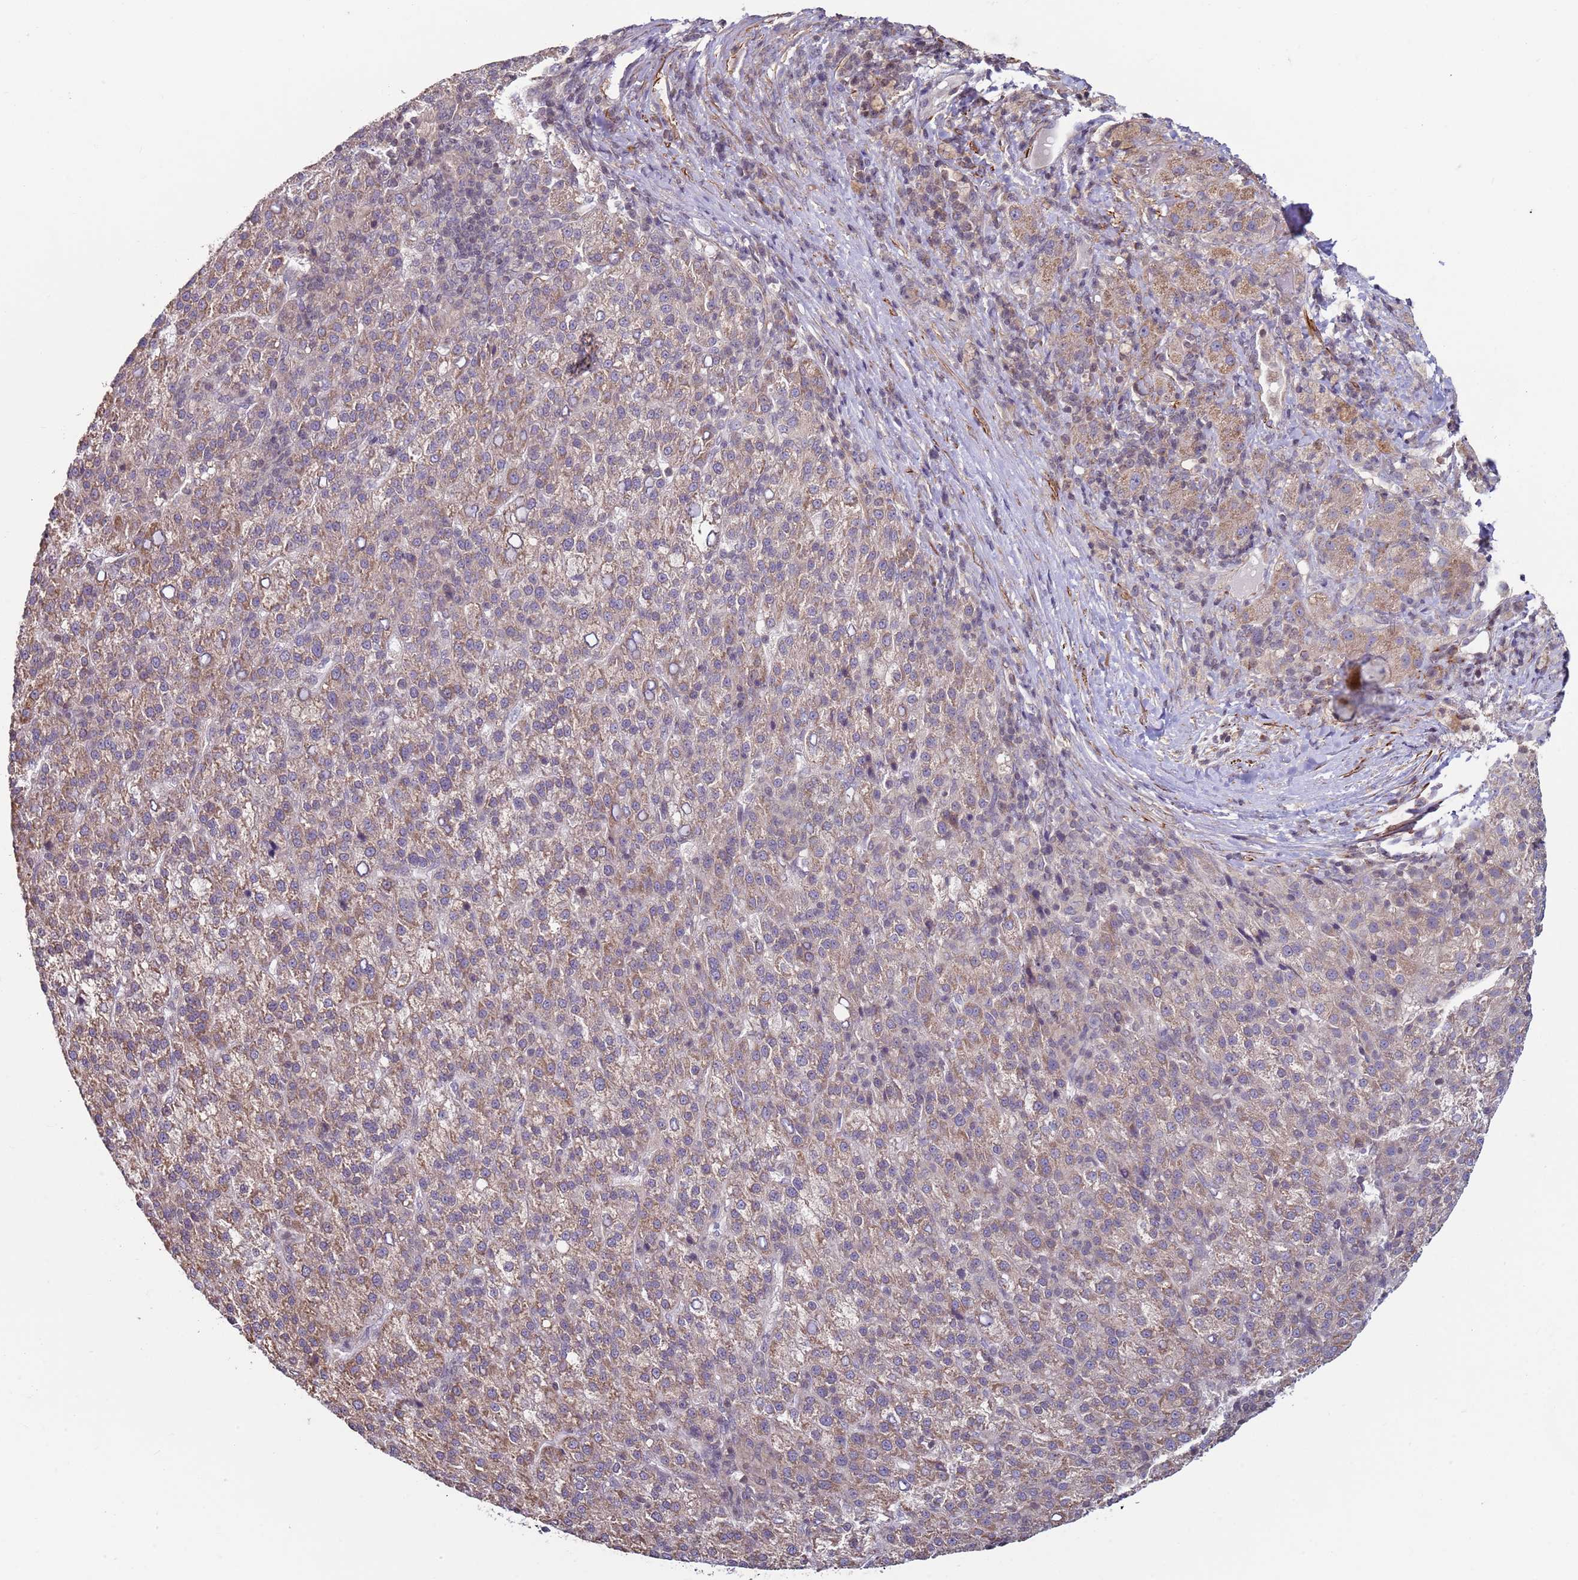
{"staining": {"intensity": "moderate", "quantity": ">75%", "location": "cytoplasmic/membranous"}, "tissue": "liver cancer", "cell_type": "Tumor cells", "image_type": "cancer", "snomed": [{"axis": "morphology", "description": "Carcinoma, Hepatocellular, NOS"}, {"axis": "topography", "description": "Liver"}], "caption": "A medium amount of moderate cytoplasmic/membranous expression is appreciated in approximately >75% of tumor cells in liver cancer tissue.", "gene": "SNAPC4", "patient": {"sex": "female", "age": 58}}